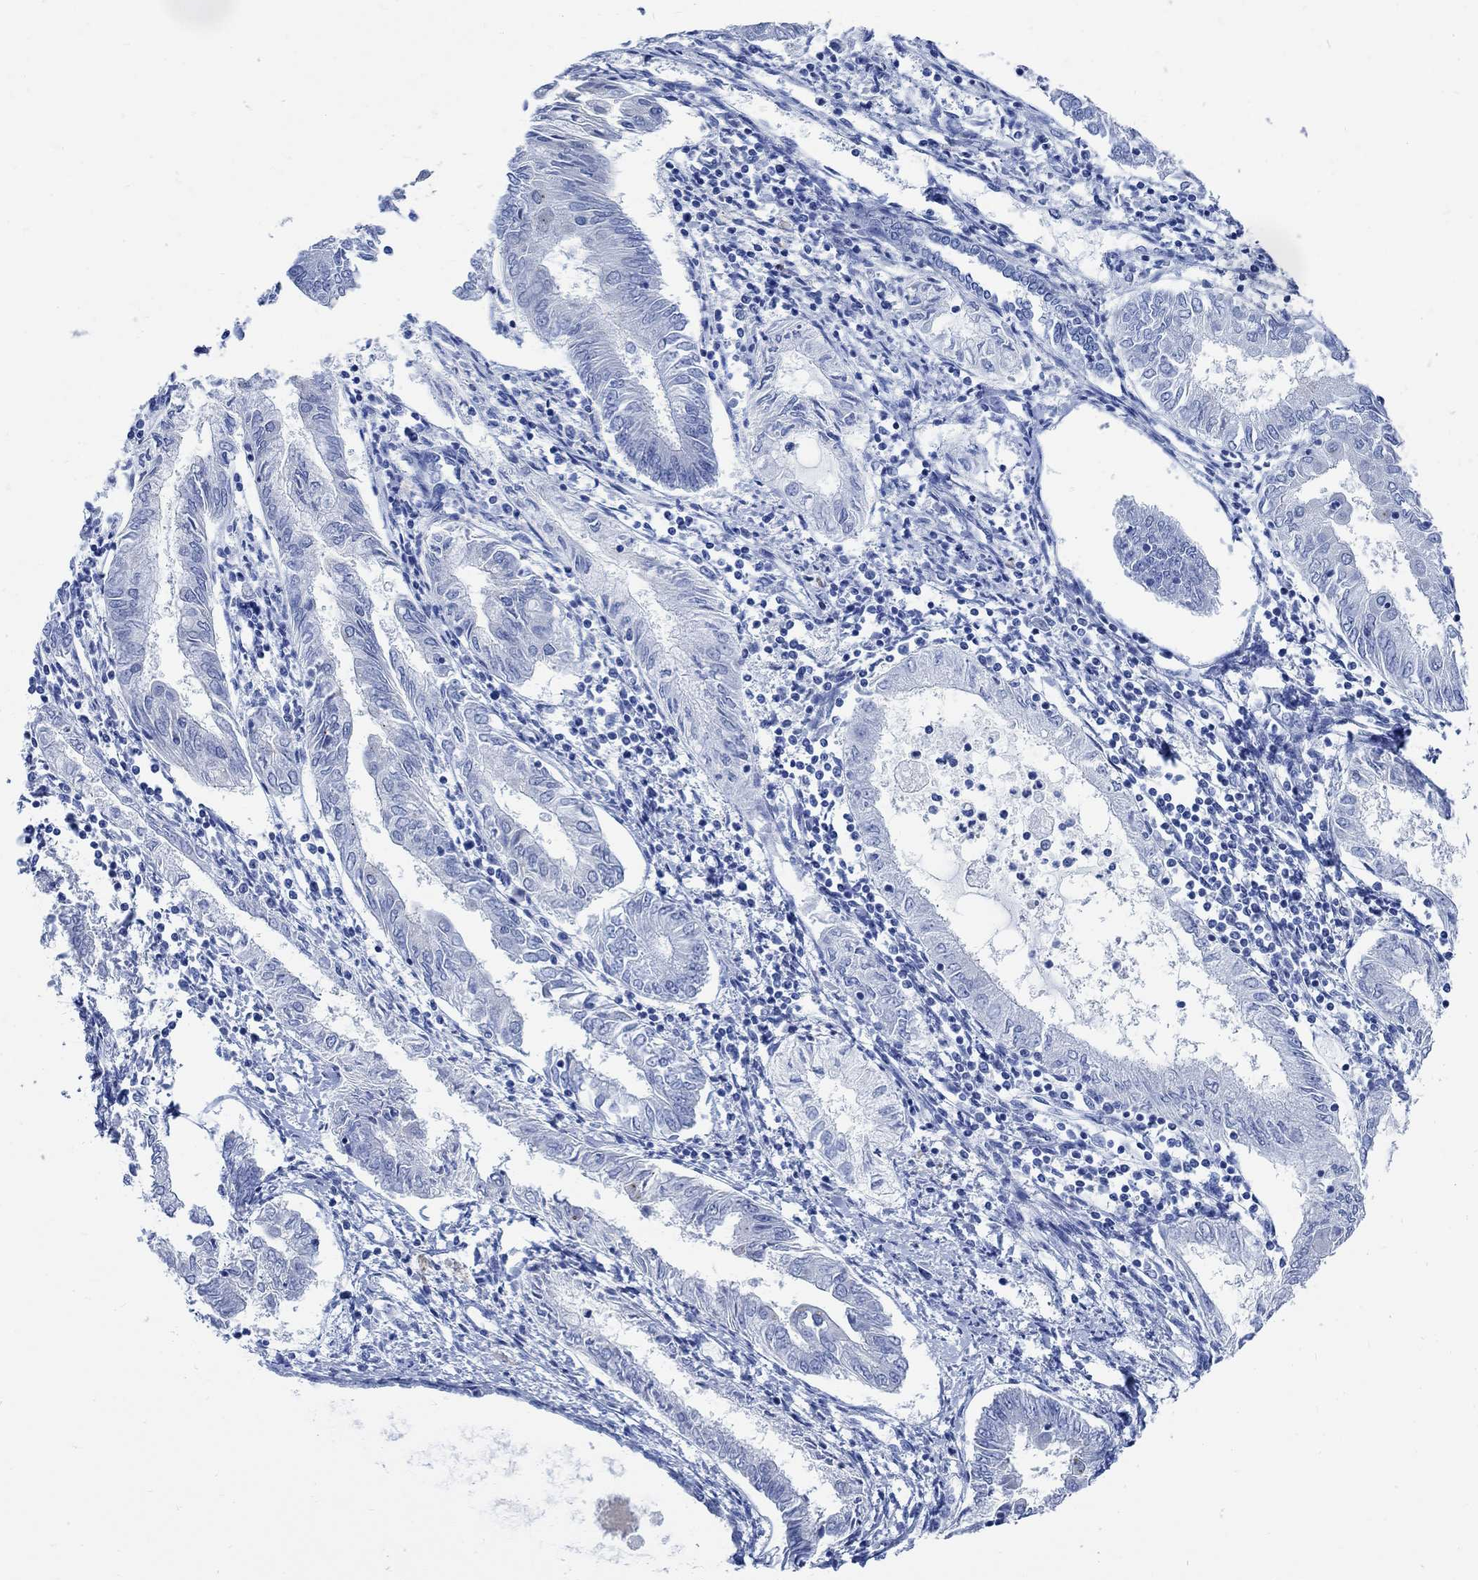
{"staining": {"intensity": "negative", "quantity": "none", "location": "none"}, "tissue": "endometrial cancer", "cell_type": "Tumor cells", "image_type": "cancer", "snomed": [{"axis": "morphology", "description": "Adenocarcinoma, NOS"}, {"axis": "topography", "description": "Endometrium"}], "caption": "High magnification brightfield microscopy of endometrial cancer (adenocarcinoma) stained with DAB (3,3'-diaminobenzidine) (brown) and counterstained with hematoxylin (blue): tumor cells show no significant staining. (Brightfield microscopy of DAB (3,3'-diaminobenzidine) IHC at high magnification).", "gene": "CAMK2N1", "patient": {"sex": "female", "age": 68}}